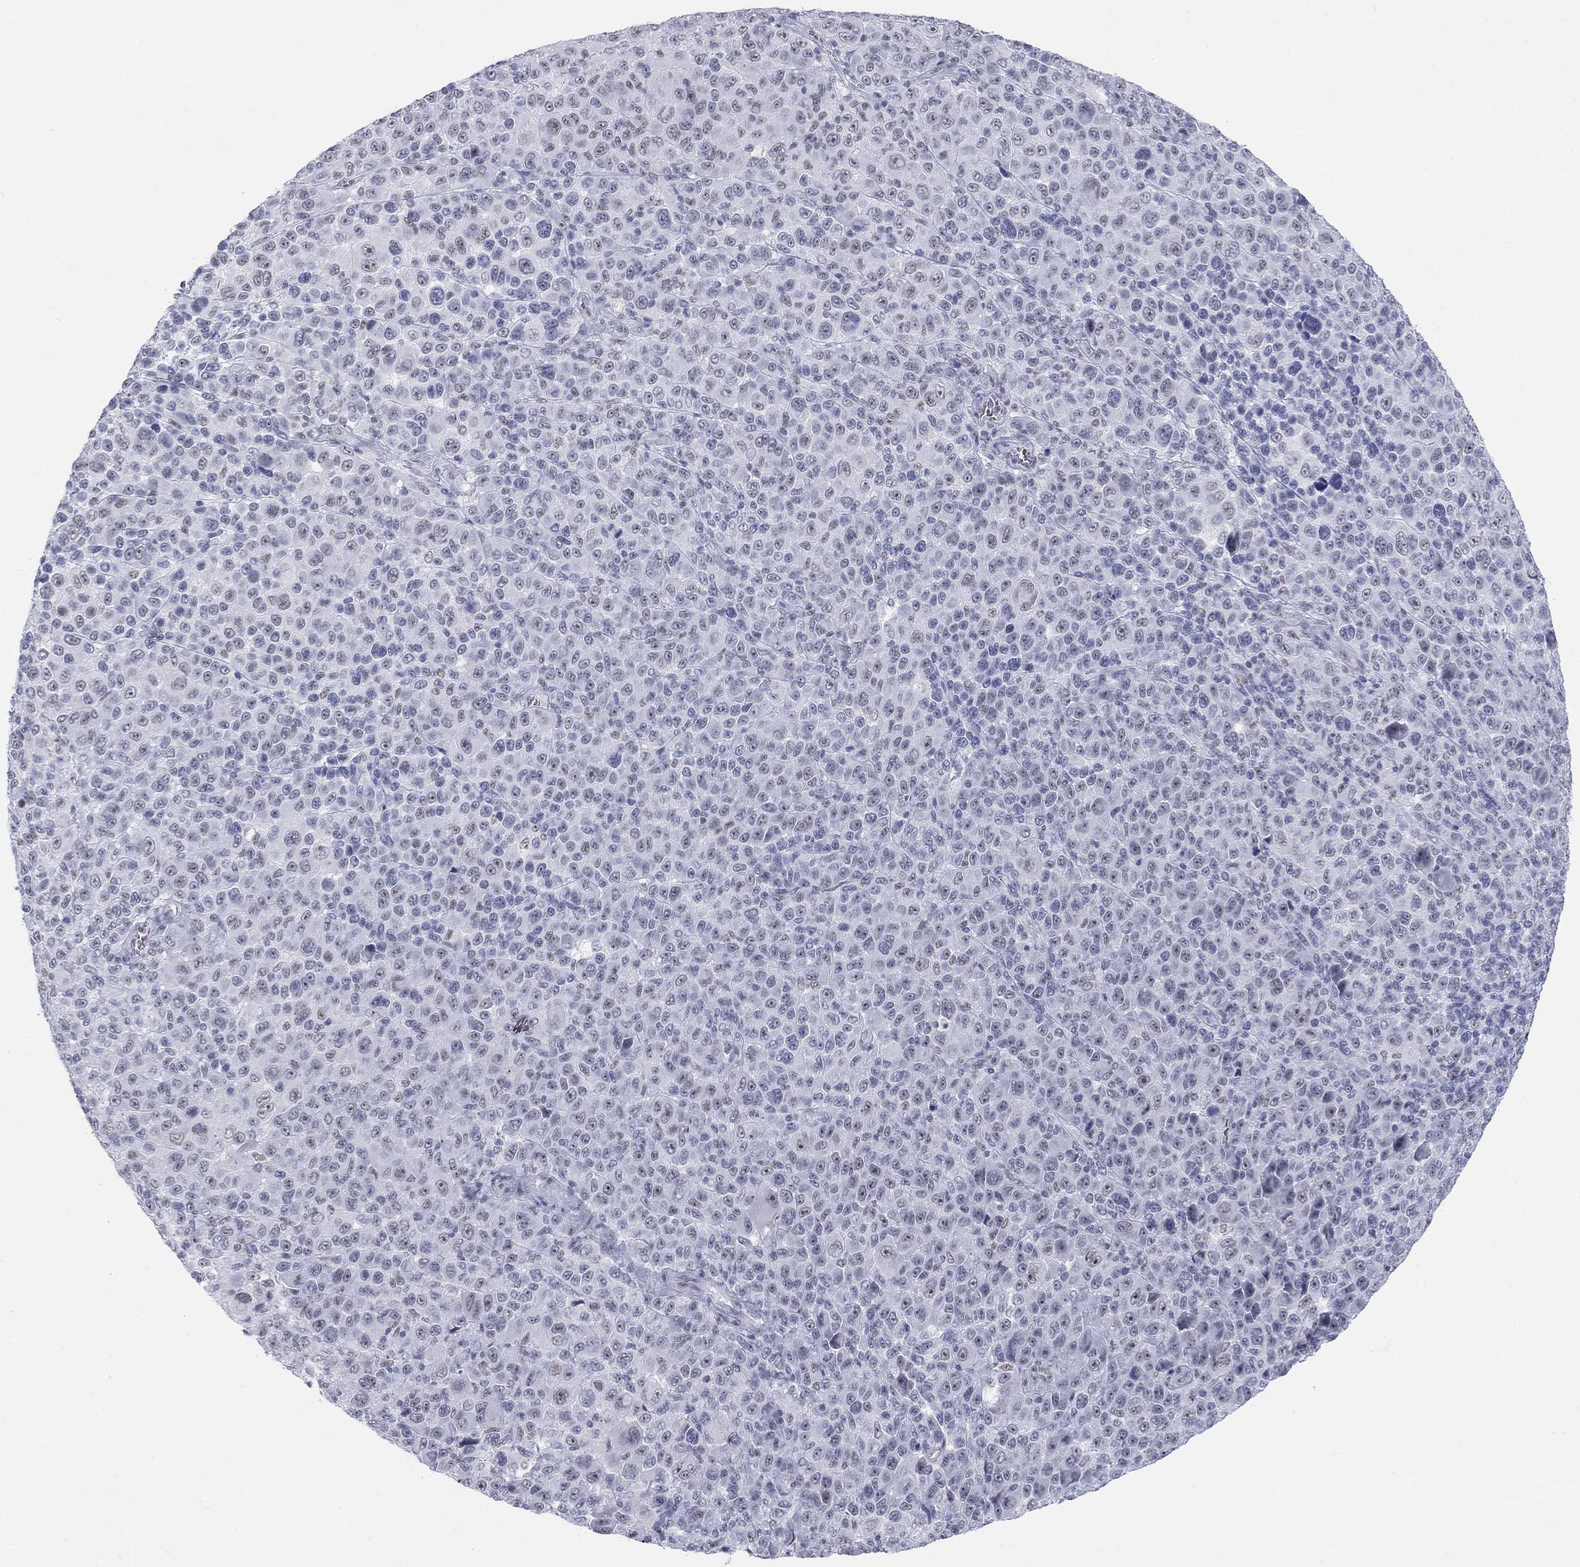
{"staining": {"intensity": "negative", "quantity": "none", "location": "none"}, "tissue": "melanoma", "cell_type": "Tumor cells", "image_type": "cancer", "snomed": [{"axis": "morphology", "description": "Malignant melanoma, NOS"}, {"axis": "topography", "description": "Skin"}], "caption": "Tumor cells show no significant protein expression in malignant melanoma.", "gene": "DMTN", "patient": {"sex": "female", "age": 57}}